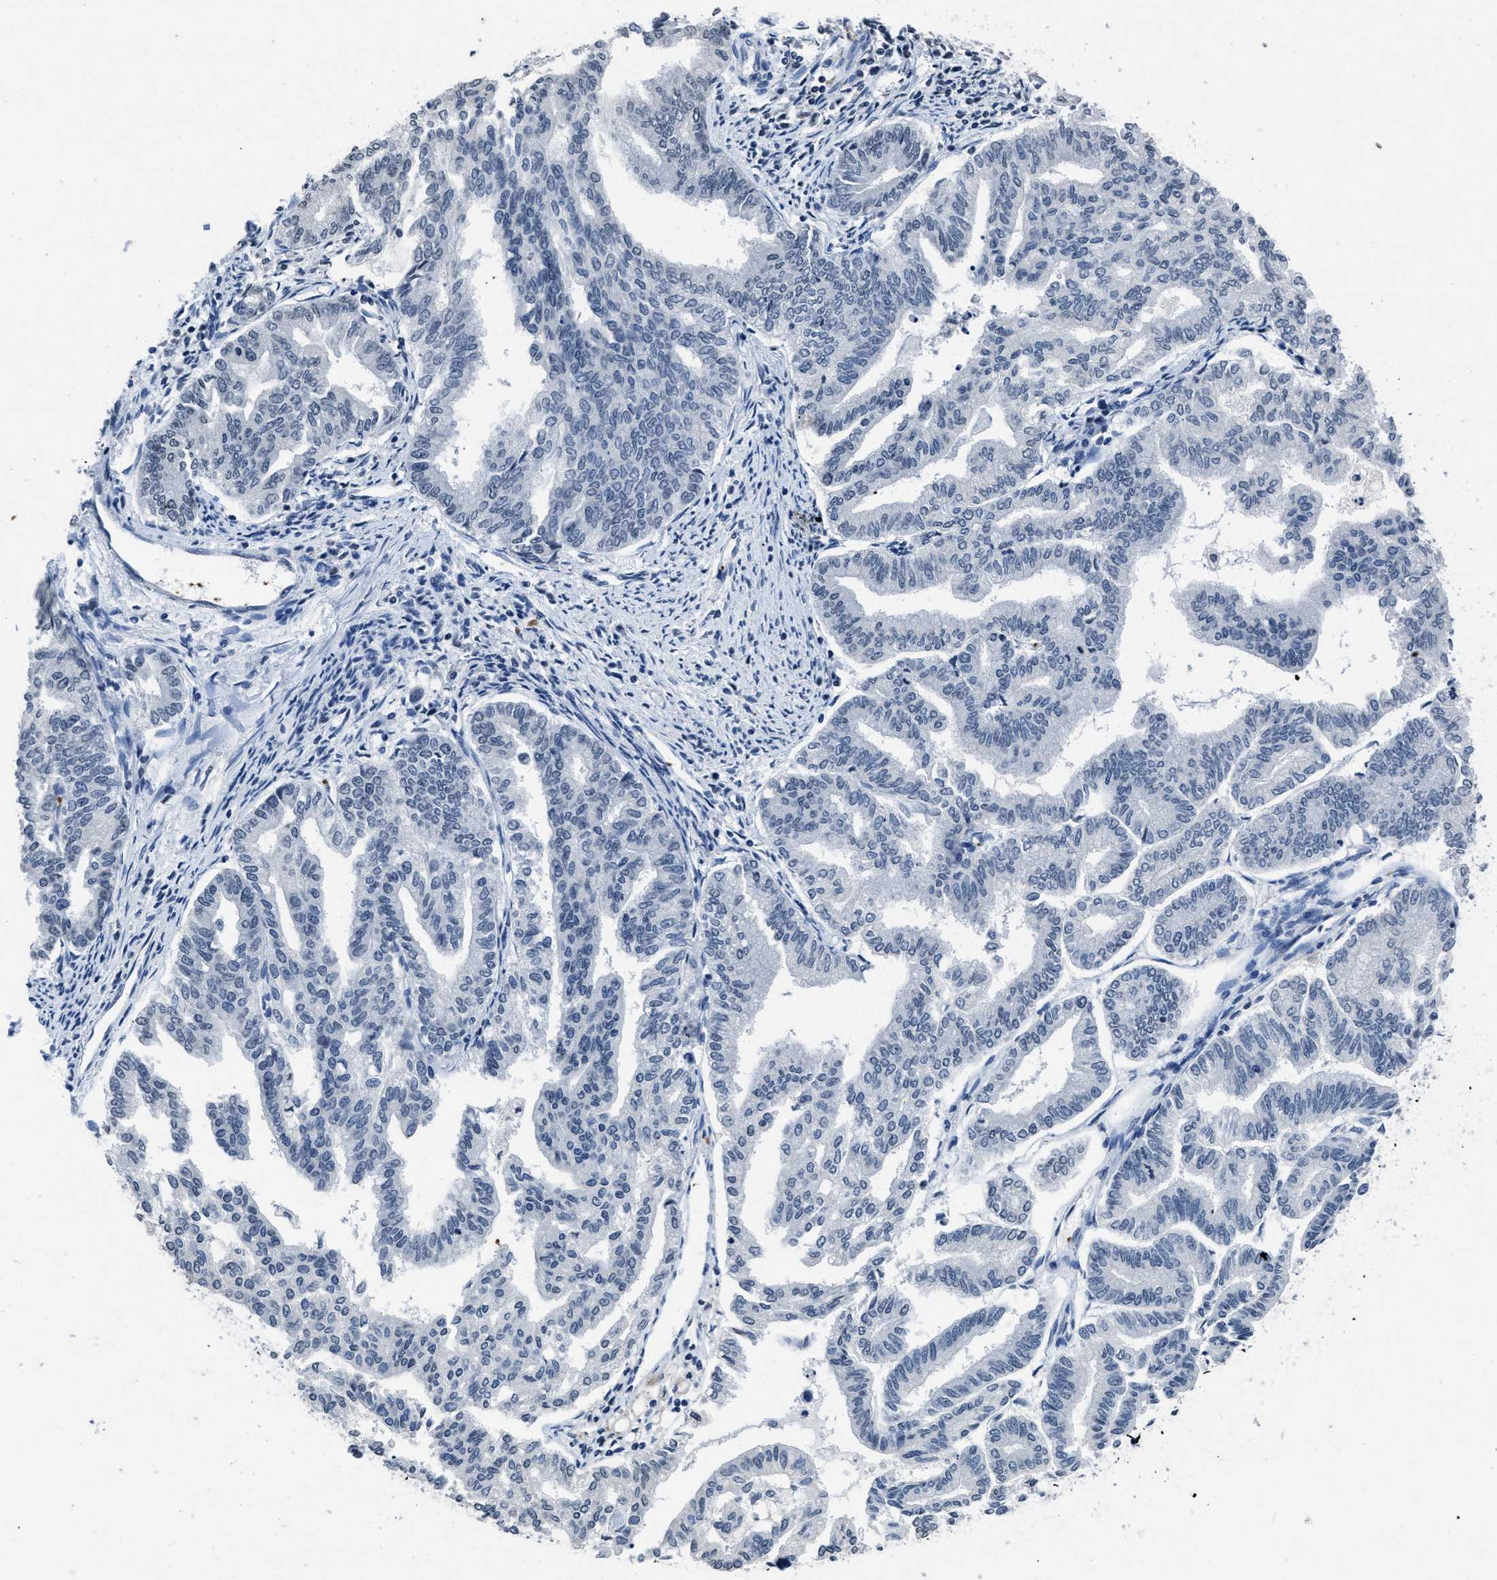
{"staining": {"intensity": "negative", "quantity": "none", "location": "none"}, "tissue": "endometrial cancer", "cell_type": "Tumor cells", "image_type": "cancer", "snomed": [{"axis": "morphology", "description": "Adenocarcinoma, NOS"}, {"axis": "topography", "description": "Endometrium"}], "caption": "A high-resolution image shows immunohistochemistry (IHC) staining of endometrial cancer, which exhibits no significant staining in tumor cells.", "gene": "ITGA2B", "patient": {"sex": "female", "age": 79}}